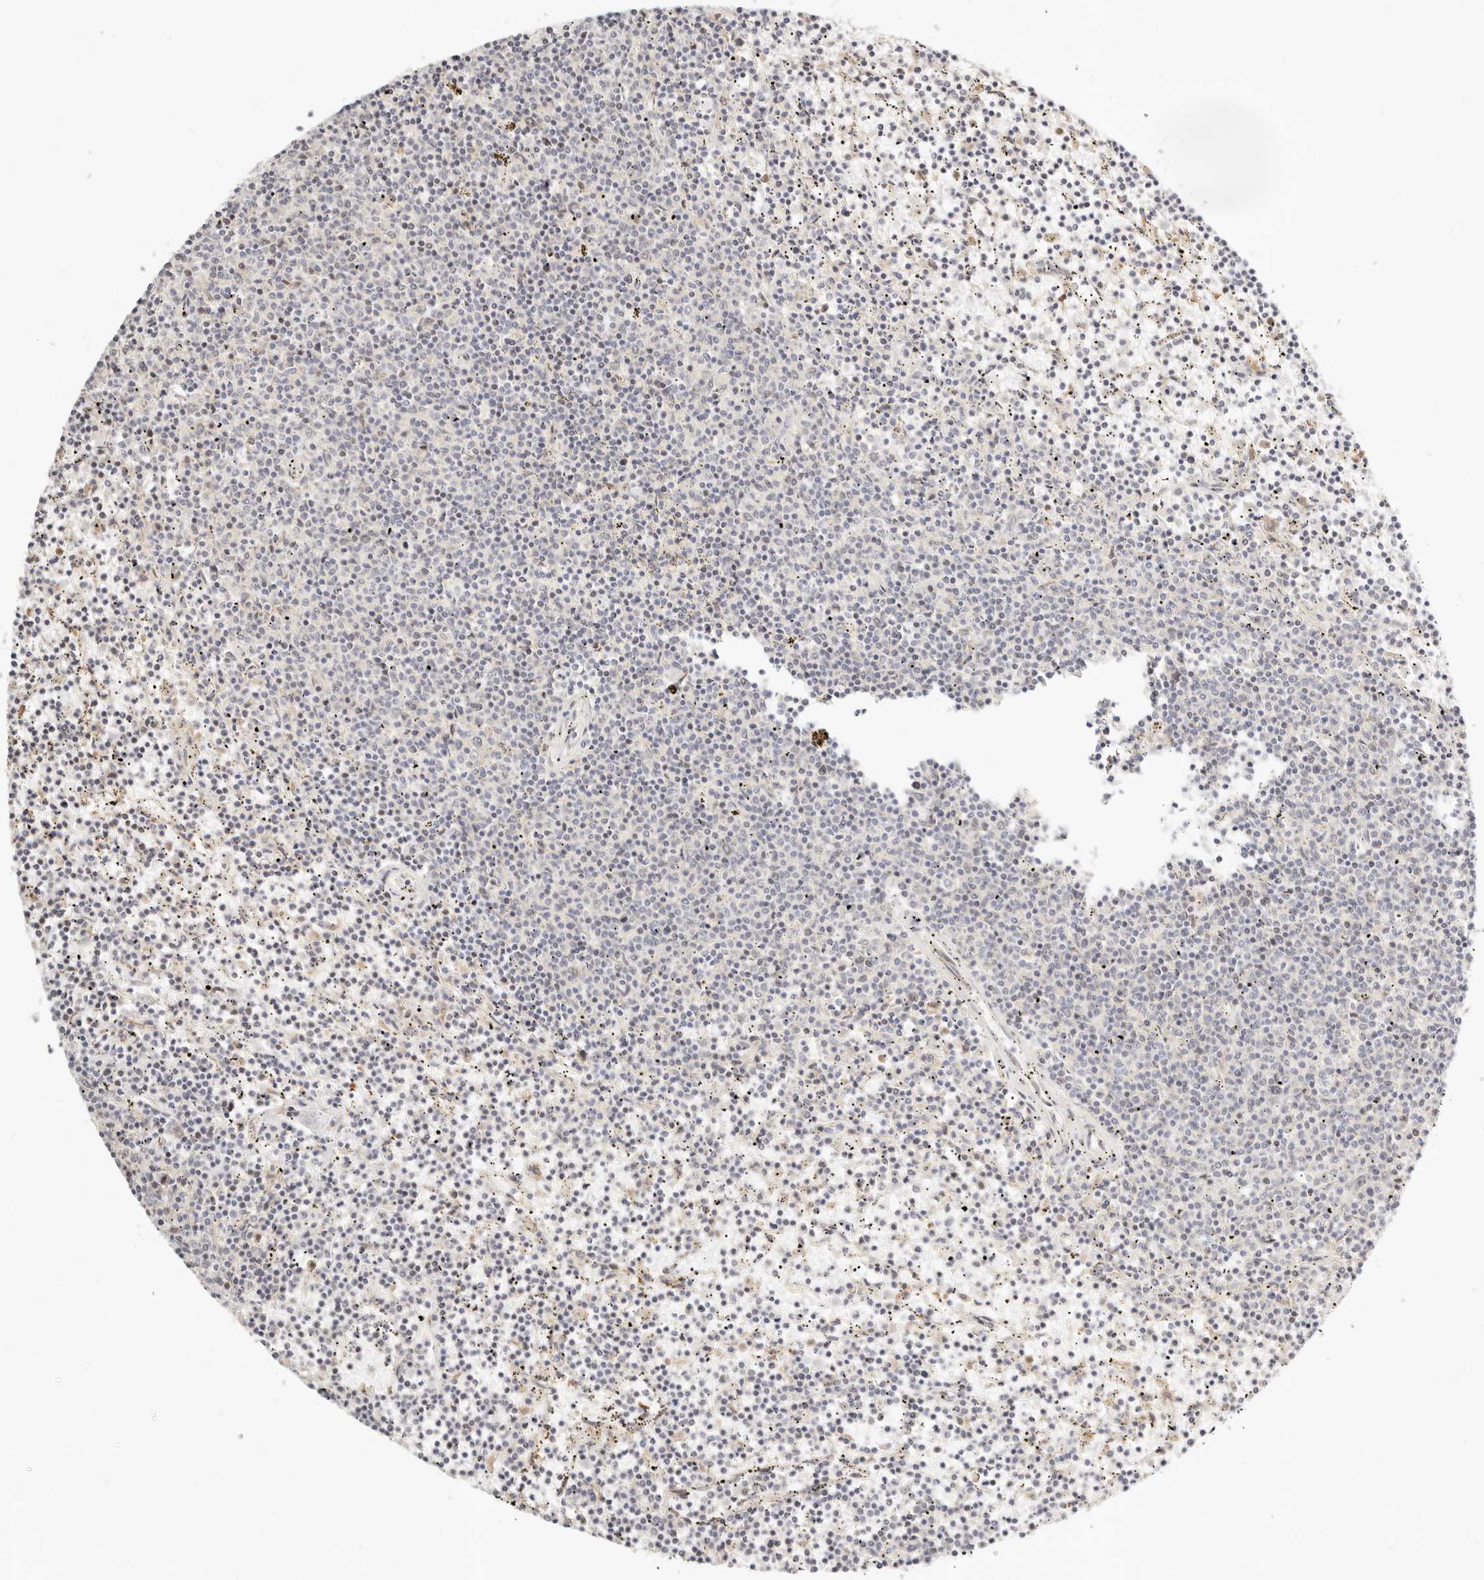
{"staining": {"intensity": "negative", "quantity": "none", "location": "none"}, "tissue": "lymphoma", "cell_type": "Tumor cells", "image_type": "cancer", "snomed": [{"axis": "morphology", "description": "Malignant lymphoma, non-Hodgkin's type, Low grade"}, {"axis": "topography", "description": "Spleen"}], "caption": "The histopathology image reveals no staining of tumor cells in lymphoma.", "gene": "FAM20B", "patient": {"sex": "female", "age": 50}}